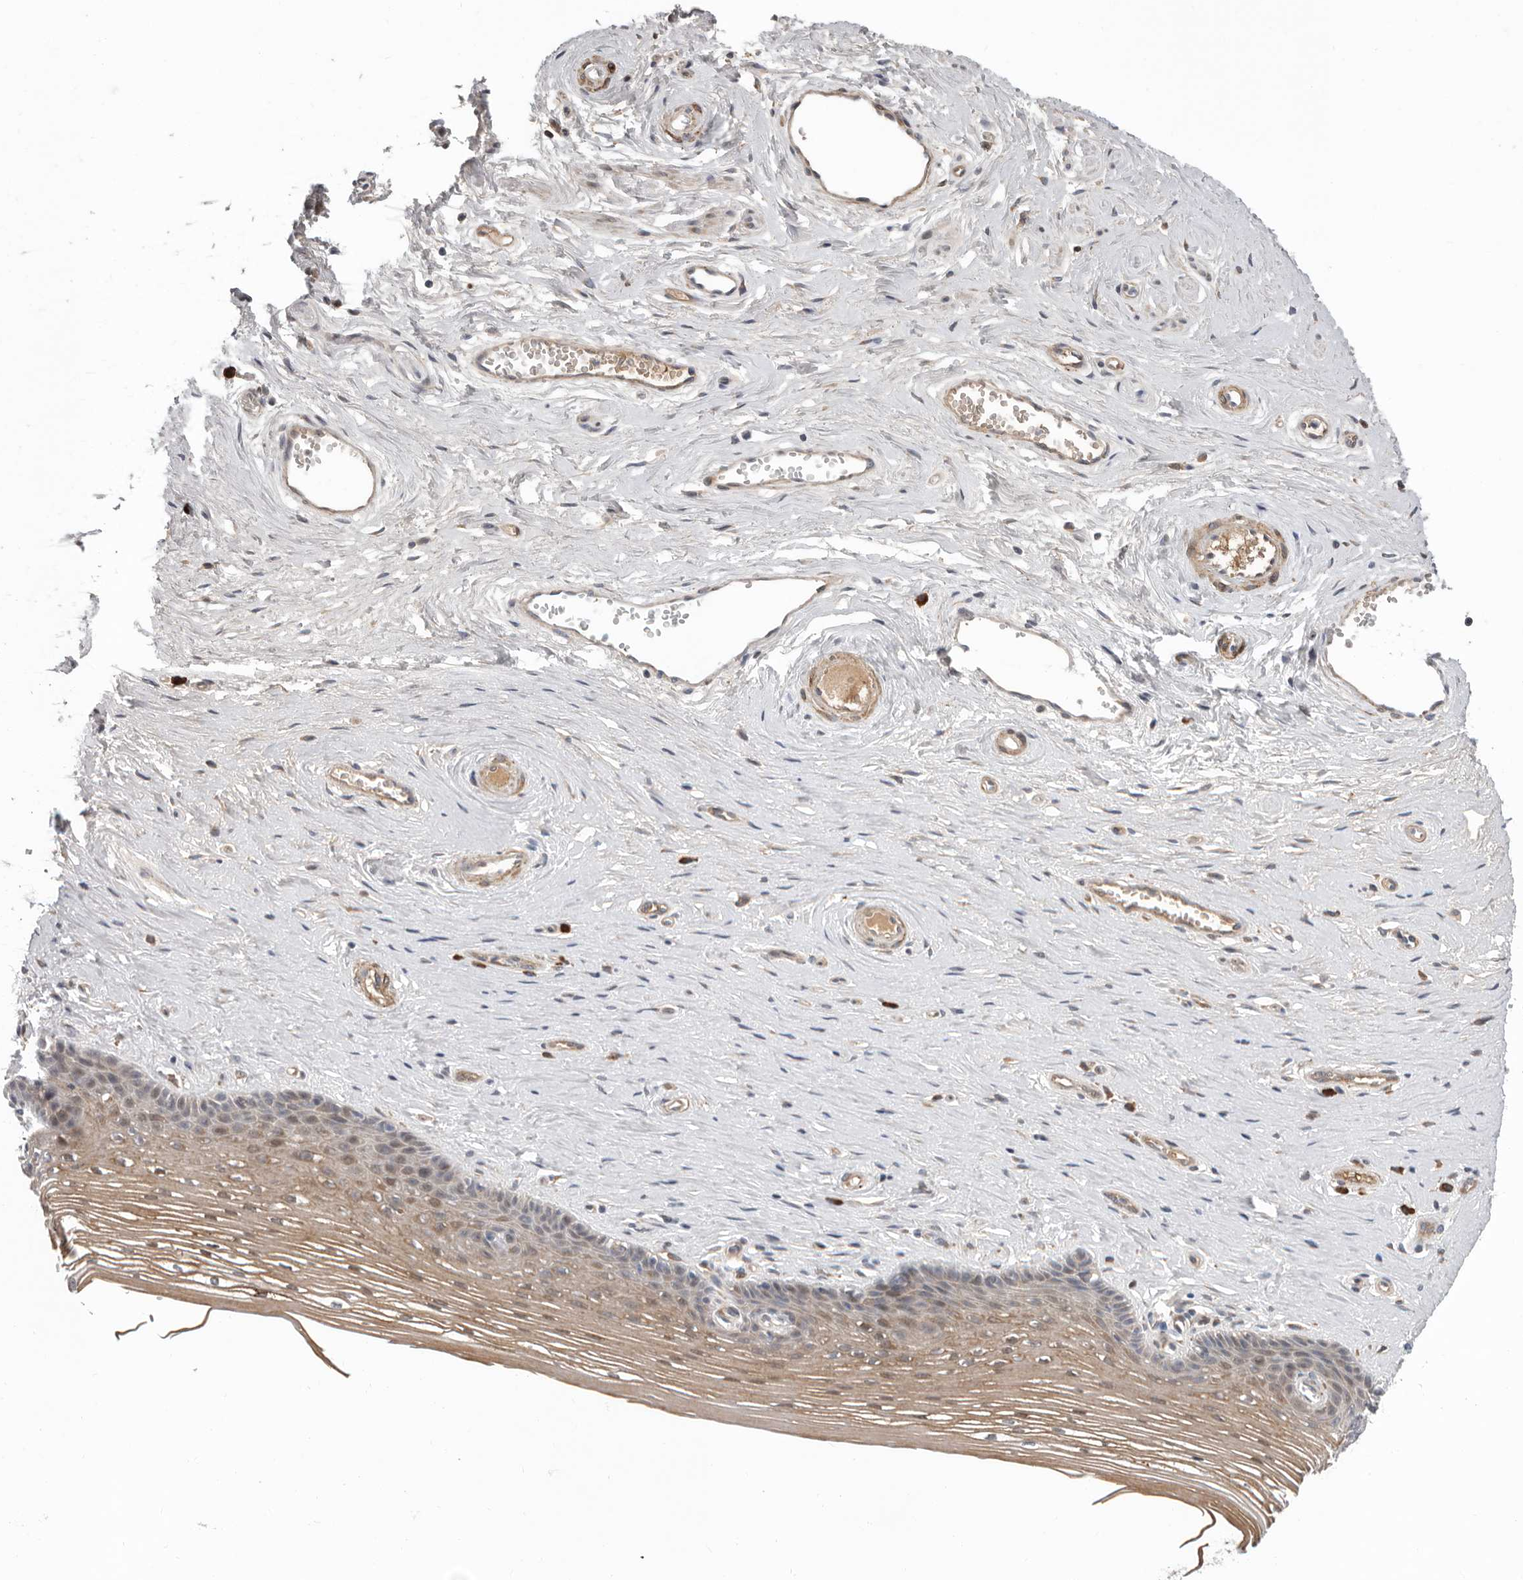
{"staining": {"intensity": "moderate", "quantity": ">75%", "location": "cytoplasmic/membranous"}, "tissue": "vagina", "cell_type": "Squamous epithelial cells", "image_type": "normal", "snomed": [{"axis": "morphology", "description": "Normal tissue, NOS"}, {"axis": "topography", "description": "Vagina"}], "caption": "Immunohistochemical staining of unremarkable vagina shows medium levels of moderate cytoplasmic/membranous positivity in approximately >75% of squamous epithelial cells.", "gene": "ATXN3L", "patient": {"sex": "female", "age": 46}}